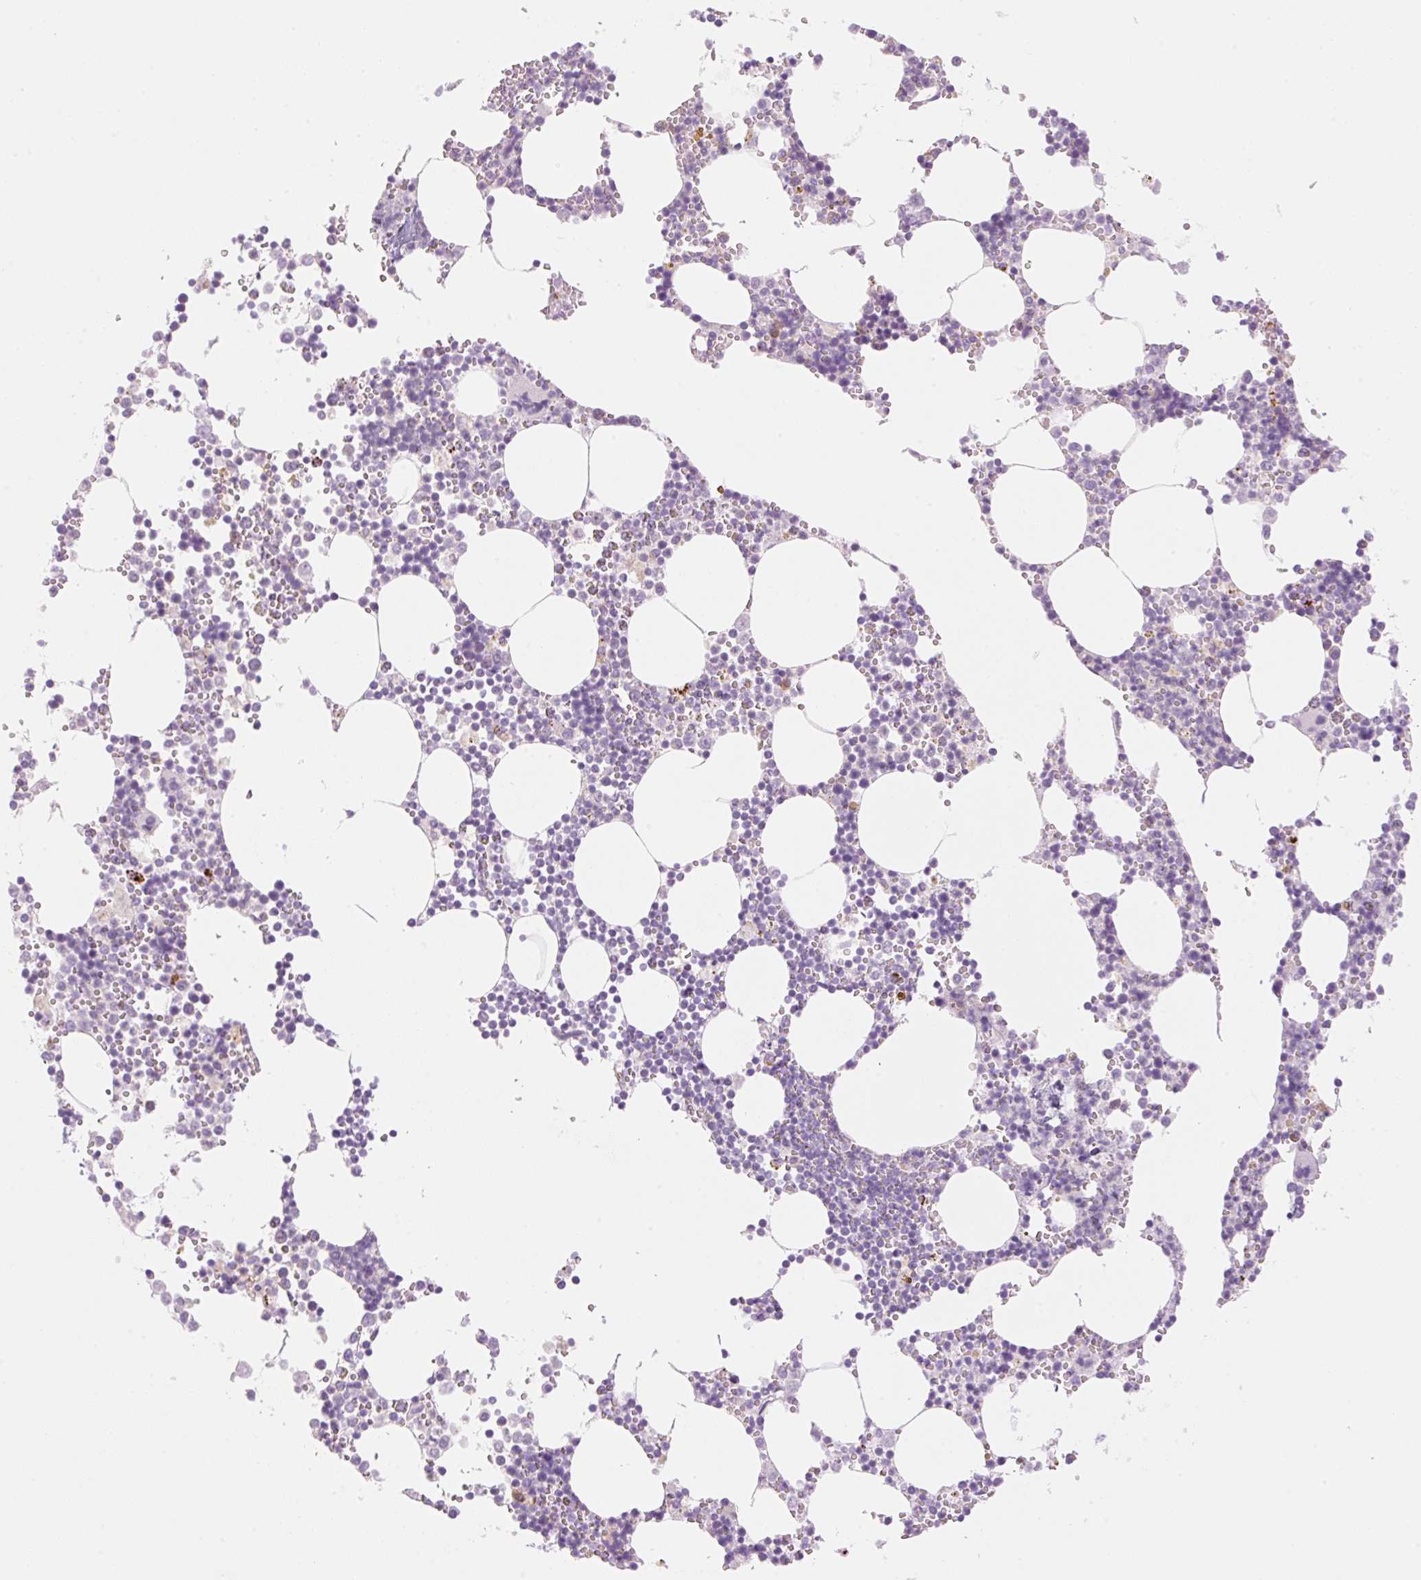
{"staining": {"intensity": "negative", "quantity": "none", "location": "none"}, "tissue": "bone marrow", "cell_type": "Hematopoietic cells", "image_type": "normal", "snomed": [{"axis": "morphology", "description": "Normal tissue, NOS"}, {"axis": "topography", "description": "Bone marrow"}], "caption": "Immunohistochemistry micrograph of benign bone marrow stained for a protein (brown), which exhibits no positivity in hematopoietic cells.", "gene": "SPRYD4", "patient": {"sex": "male", "age": 54}}